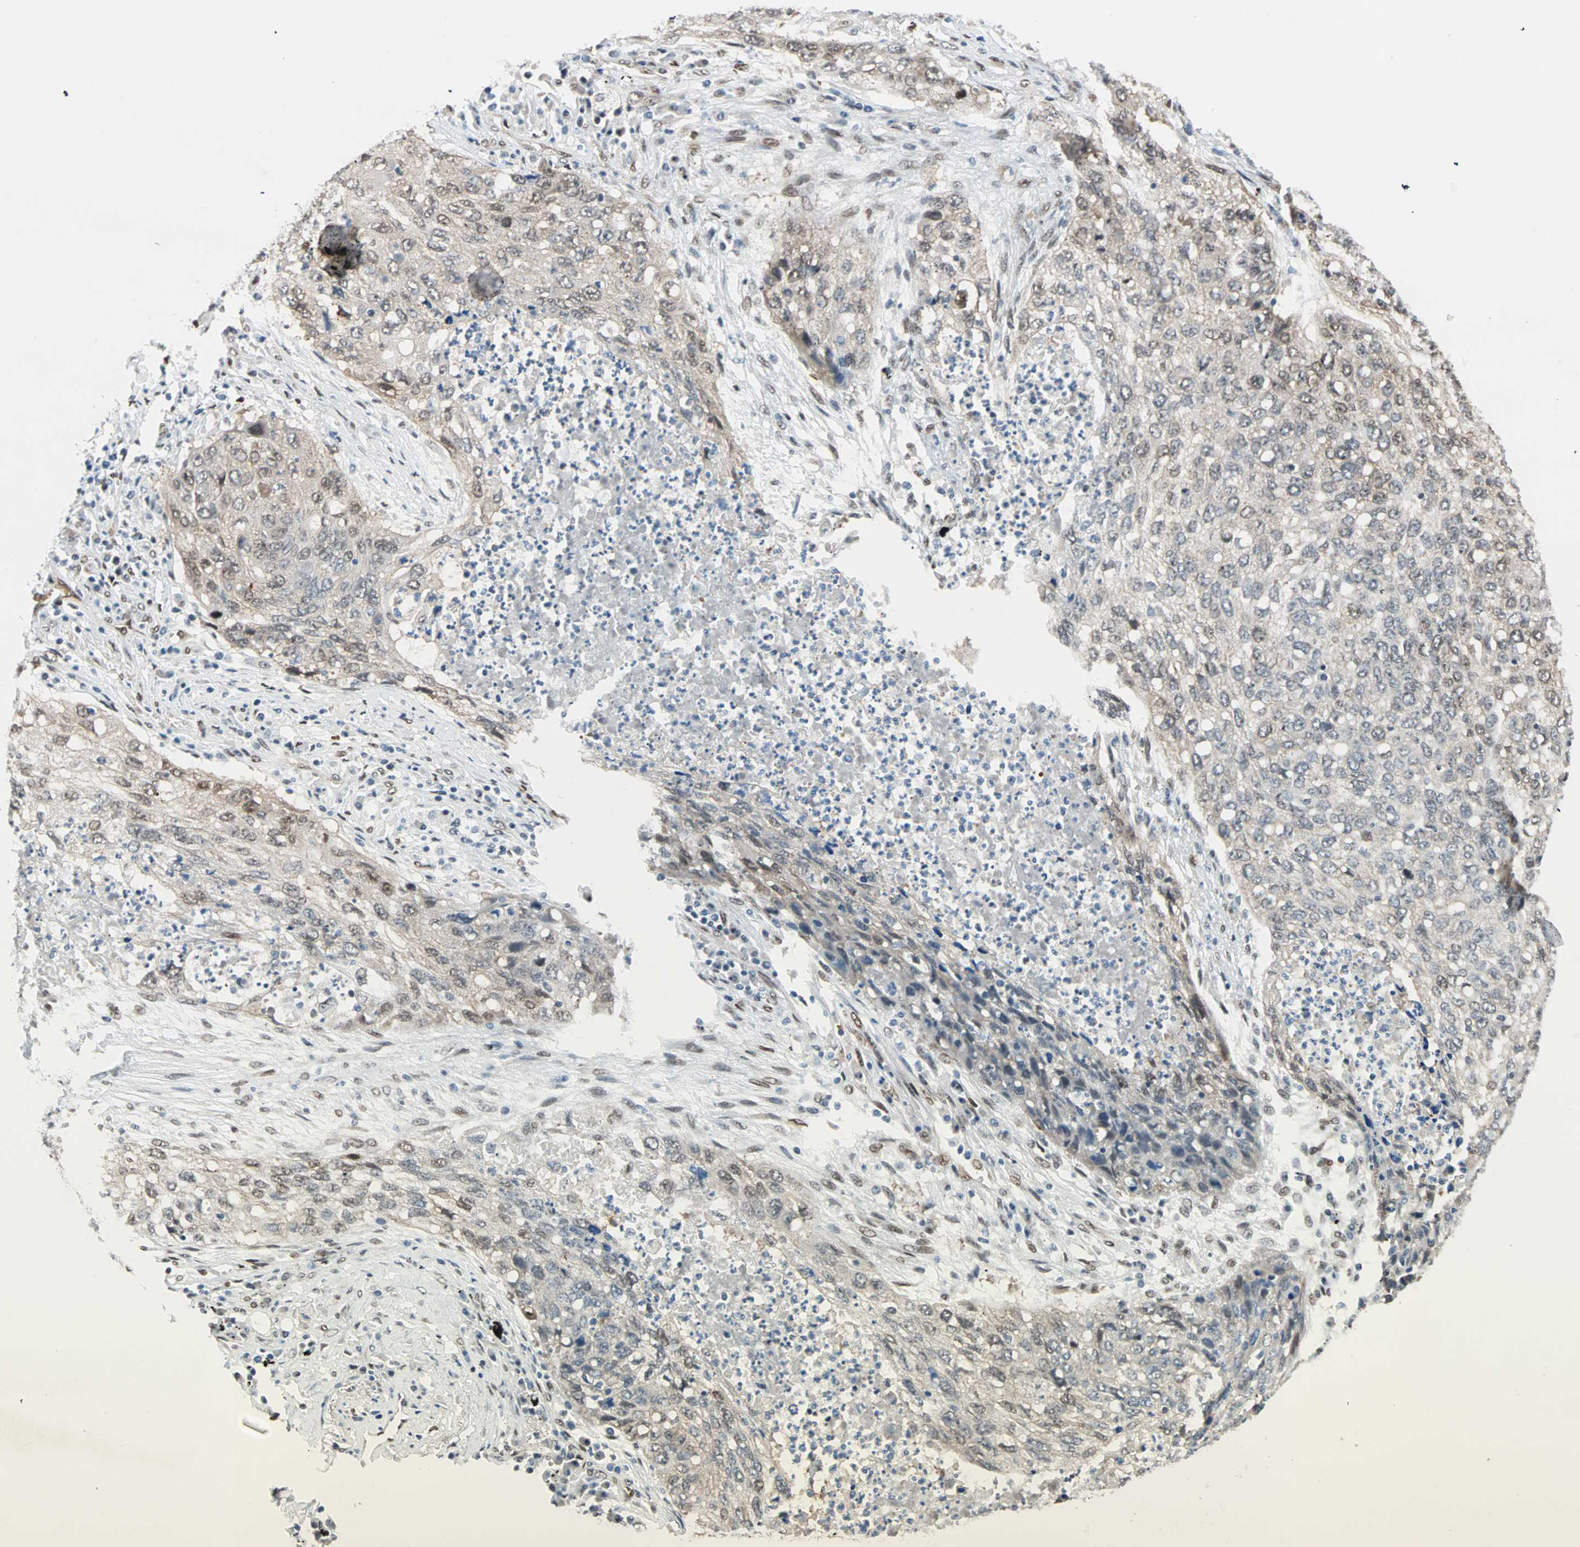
{"staining": {"intensity": "weak", "quantity": ">75%", "location": "cytoplasmic/membranous,nuclear"}, "tissue": "lung cancer", "cell_type": "Tumor cells", "image_type": "cancer", "snomed": [{"axis": "morphology", "description": "Squamous cell carcinoma, NOS"}, {"axis": "topography", "description": "Lung"}], "caption": "High-power microscopy captured an immunohistochemistry micrograph of squamous cell carcinoma (lung), revealing weak cytoplasmic/membranous and nuclear expression in about >75% of tumor cells.", "gene": "WWTR1", "patient": {"sex": "female", "age": 63}}